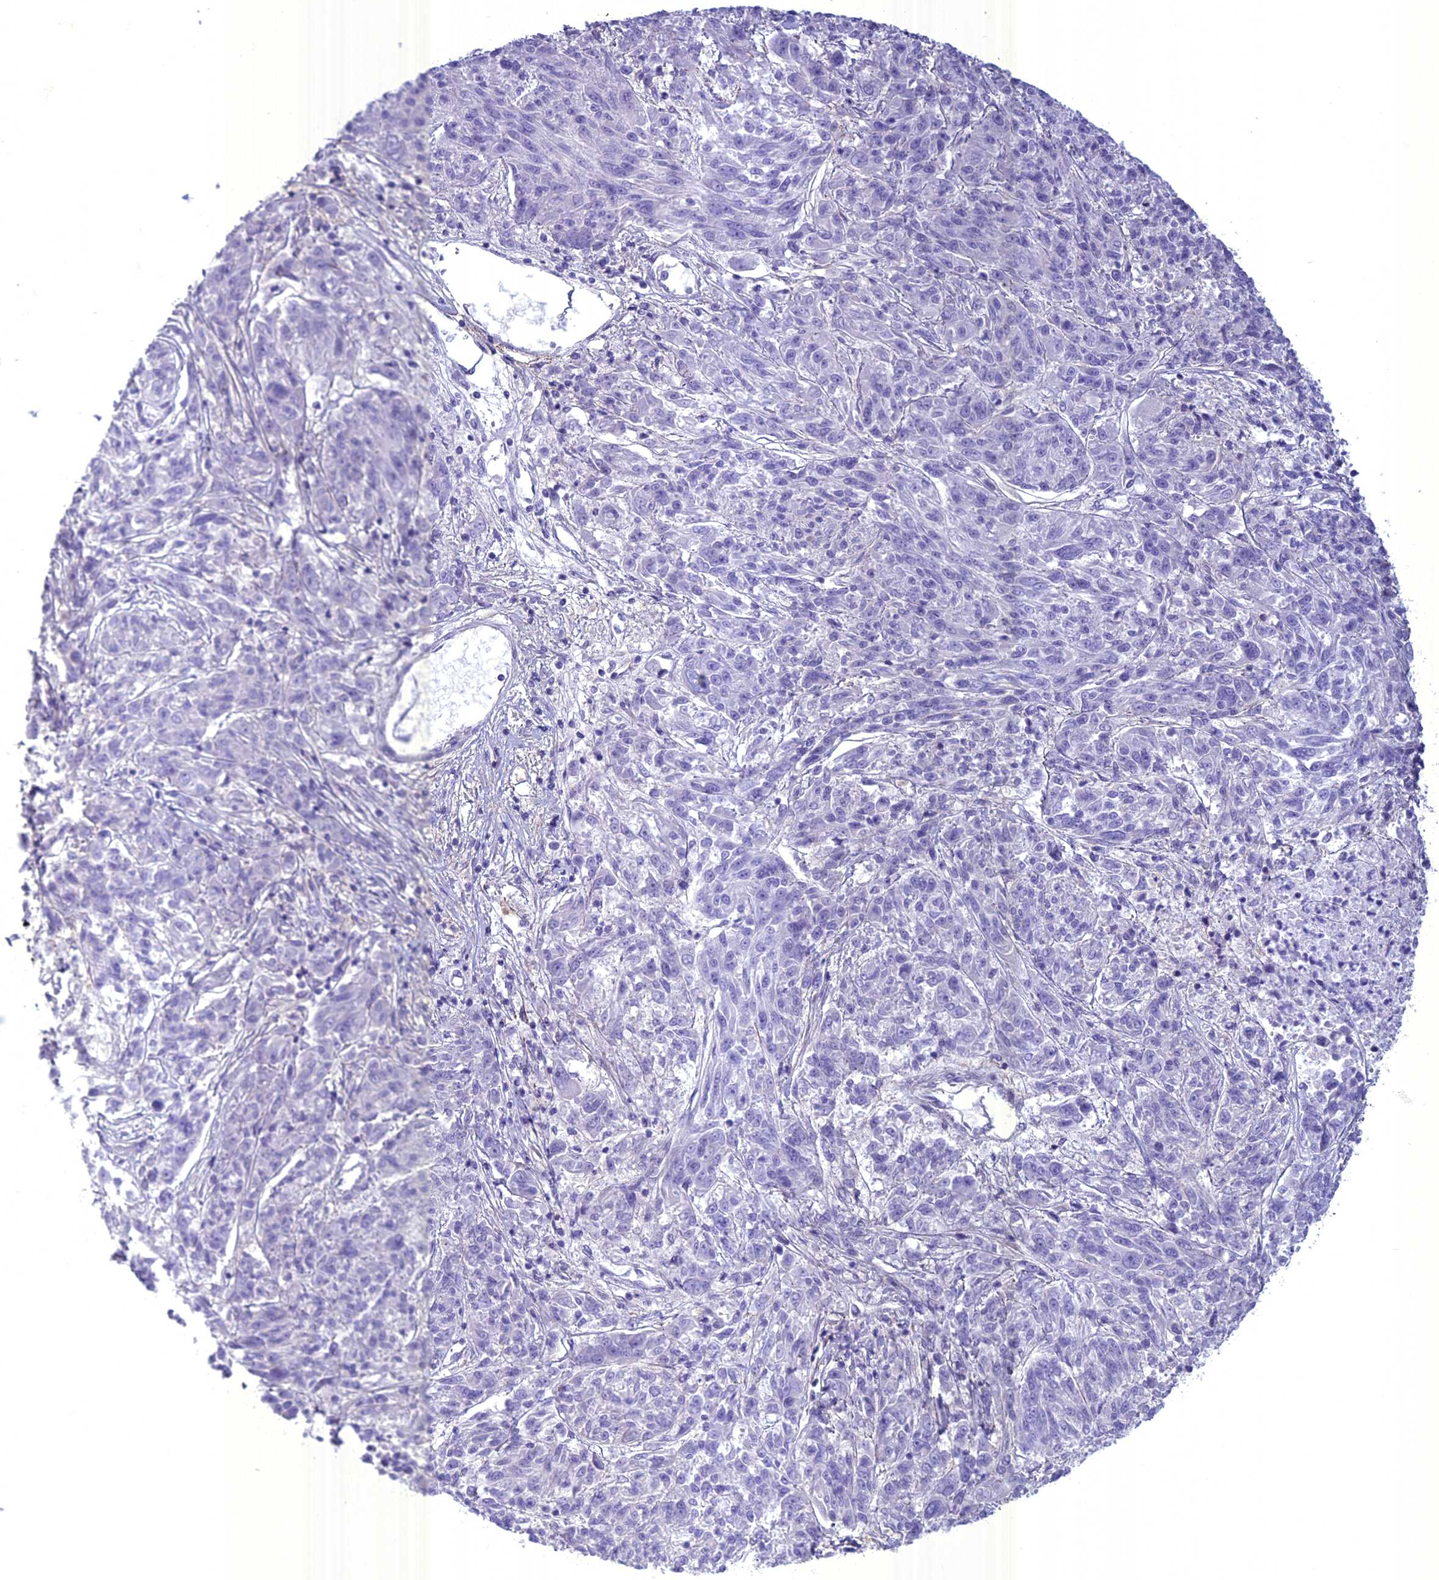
{"staining": {"intensity": "negative", "quantity": "none", "location": "none"}, "tissue": "melanoma", "cell_type": "Tumor cells", "image_type": "cancer", "snomed": [{"axis": "morphology", "description": "Malignant melanoma, NOS"}, {"axis": "topography", "description": "Skin"}], "caption": "This micrograph is of melanoma stained with immunohistochemistry (IHC) to label a protein in brown with the nuclei are counter-stained blue. There is no staining in tumor cells. (Brightfield microscopy of DAB immunohistochemistry at high magnification).", "gene": "SPHKAP", "patient": {"sex": "male", "age": 53}}